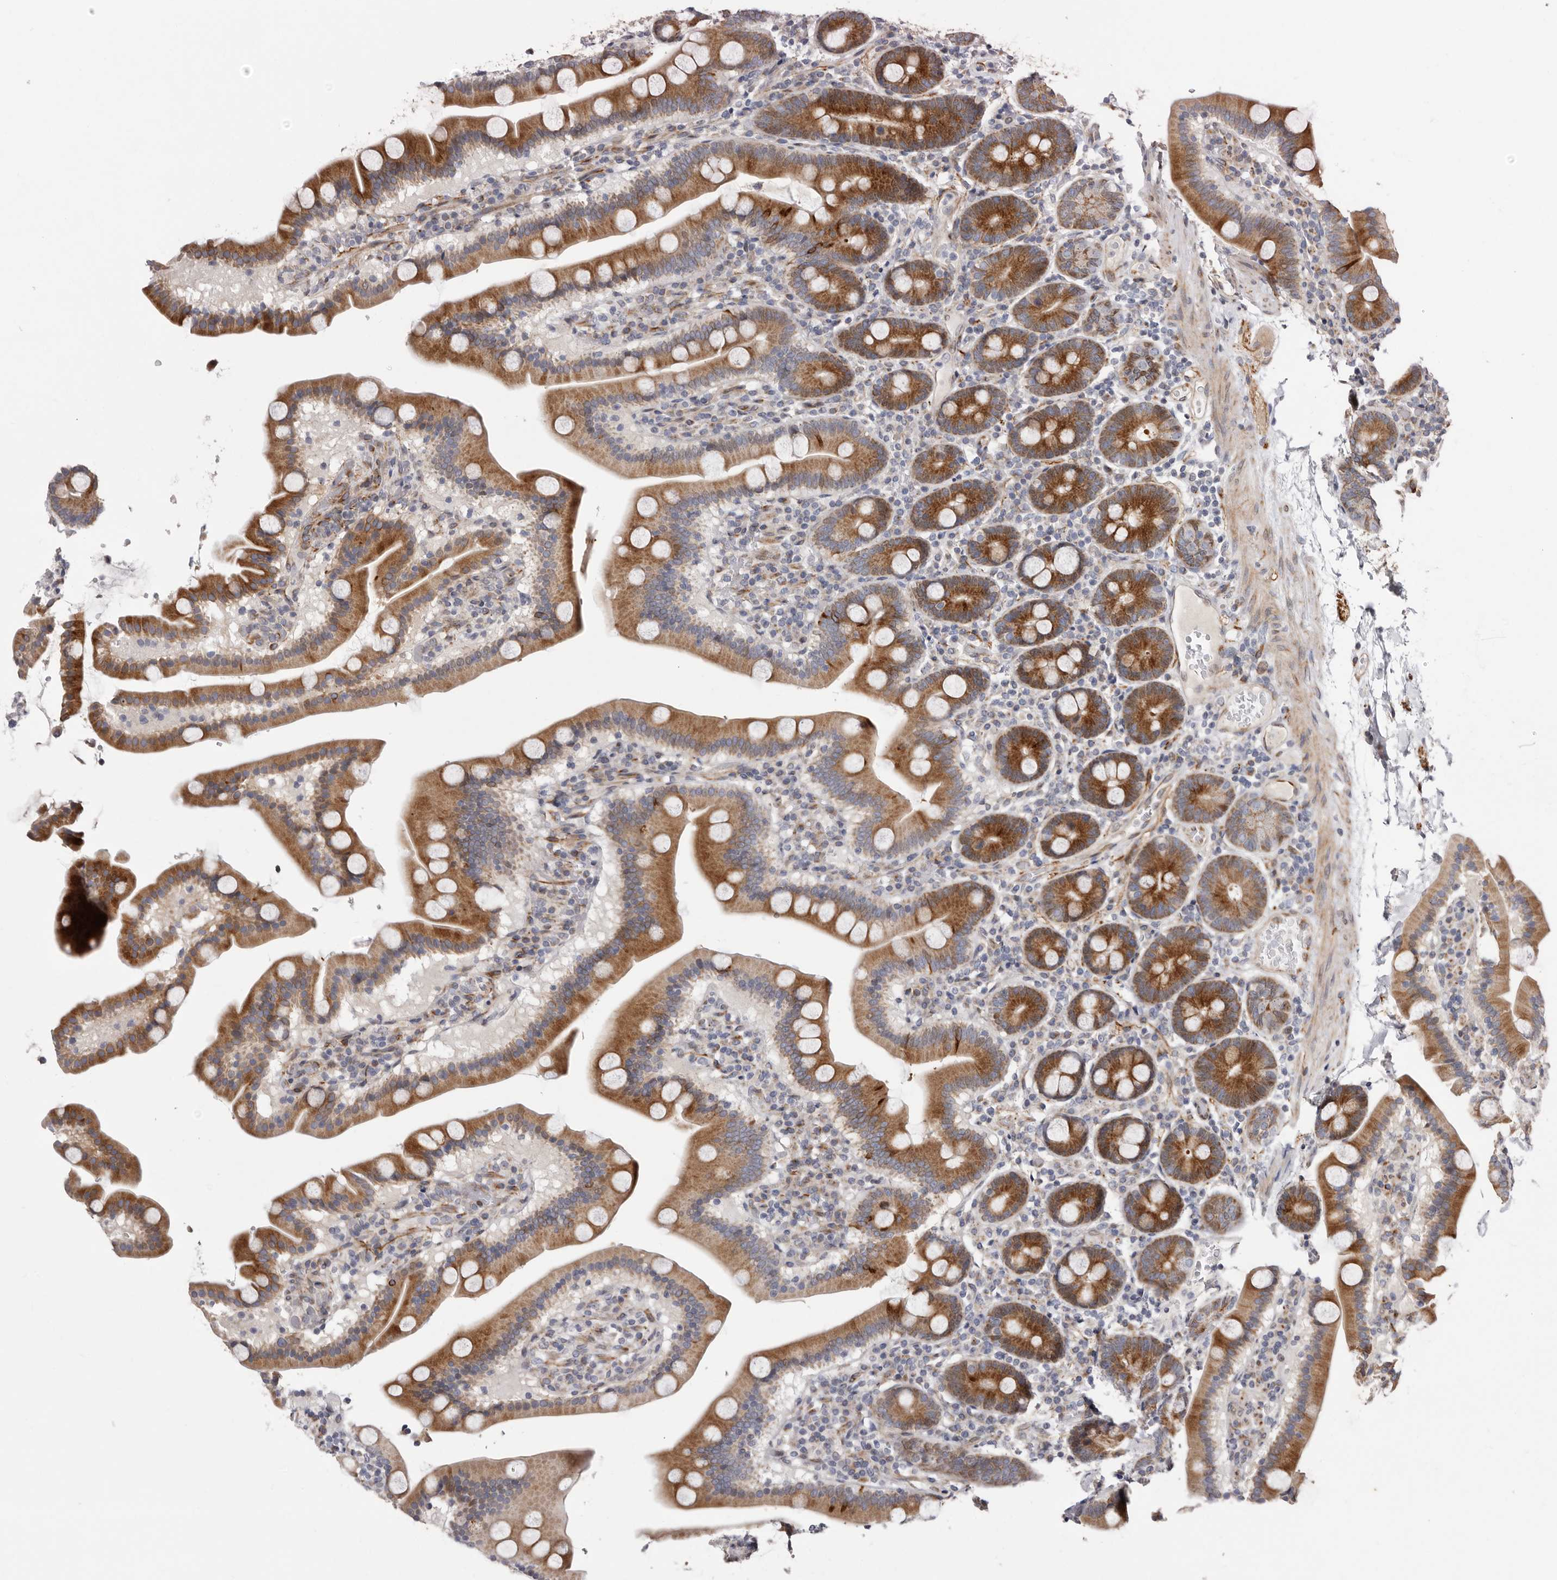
{"staining": {"intensity": "strong", "quantity": "25%-75%", "location": "cytoplasmic/membranous"}, "tissue": "duodenum", "cell_type": "Glandular cells", "image_type": "normal", "snomed": [{"axis": "morphology", "description": "Normal tissue, NOS"}, {"axis": "topography", "description": "Duodenum"}], "caption": "Duodenum stained with DAB immunohistochemistry (IHC) demonstrates high levels of strong cytoplasmic/membranous expression in about 25%-75% of glandular cells.", "gene": "TIMM17B", "patient": {"sex": "male", "age": 55}}